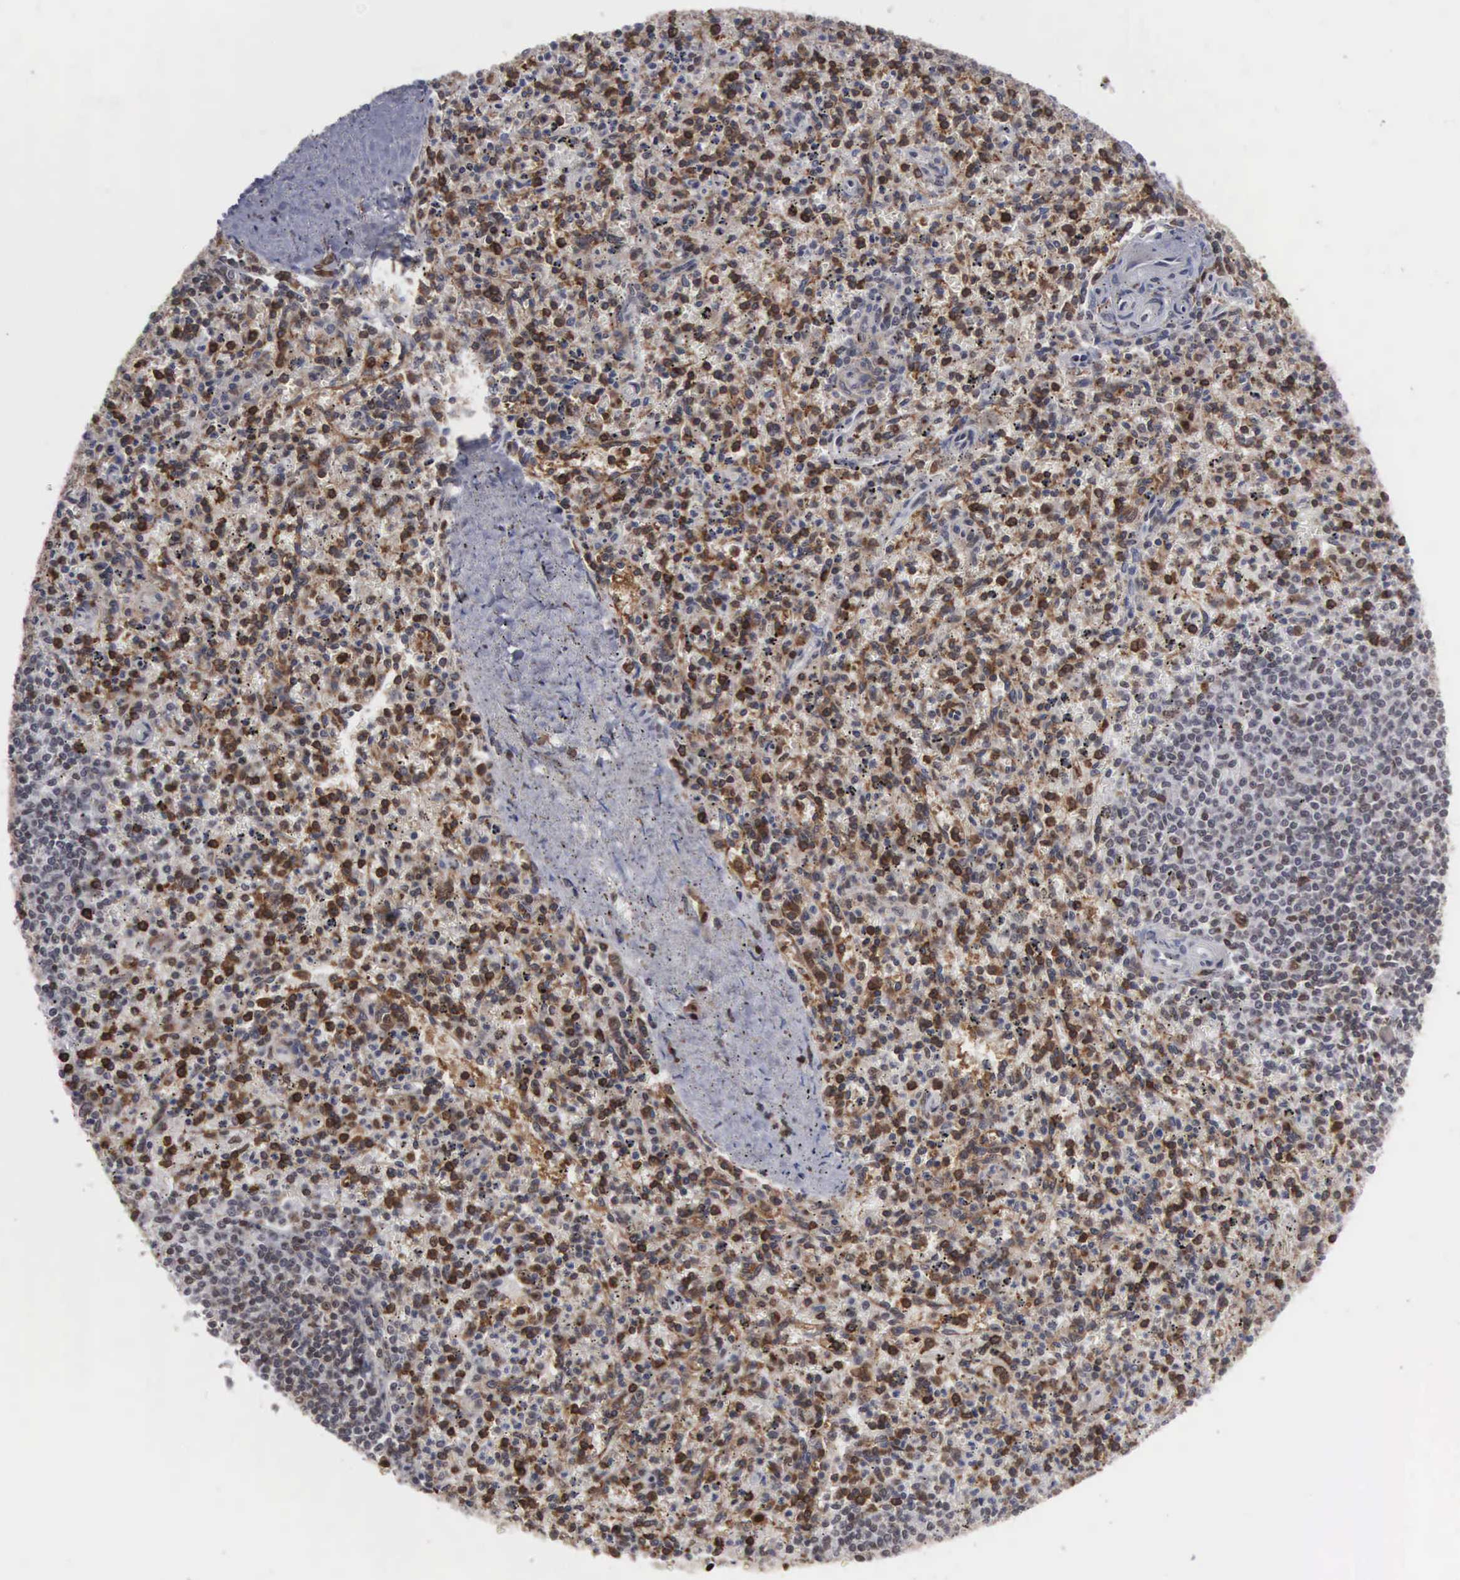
{"staining": {"intensity": "moderate", "quantity": ">75%", "location": "cytoplasmic/membranous,nuclear"}, "tissue": "spleen", "cell_type": "Cells in red pulp", "image_type": "normal", "snomed": [{"axis": "morphology", "description": "Normal tissue, NOS"}, {"axis": "topography", "description": "Spleen"}], "caption": "DAB (3,3'-diaminobenzidine) immunohistochemical staining of unremarkable human spleen shows moderate cytoplasmic/membranous,nuclear protein staining in about >75% of cells in red pulp.", "gene": "TRMT5", "patient": {"sex": "male", "age": 72}}